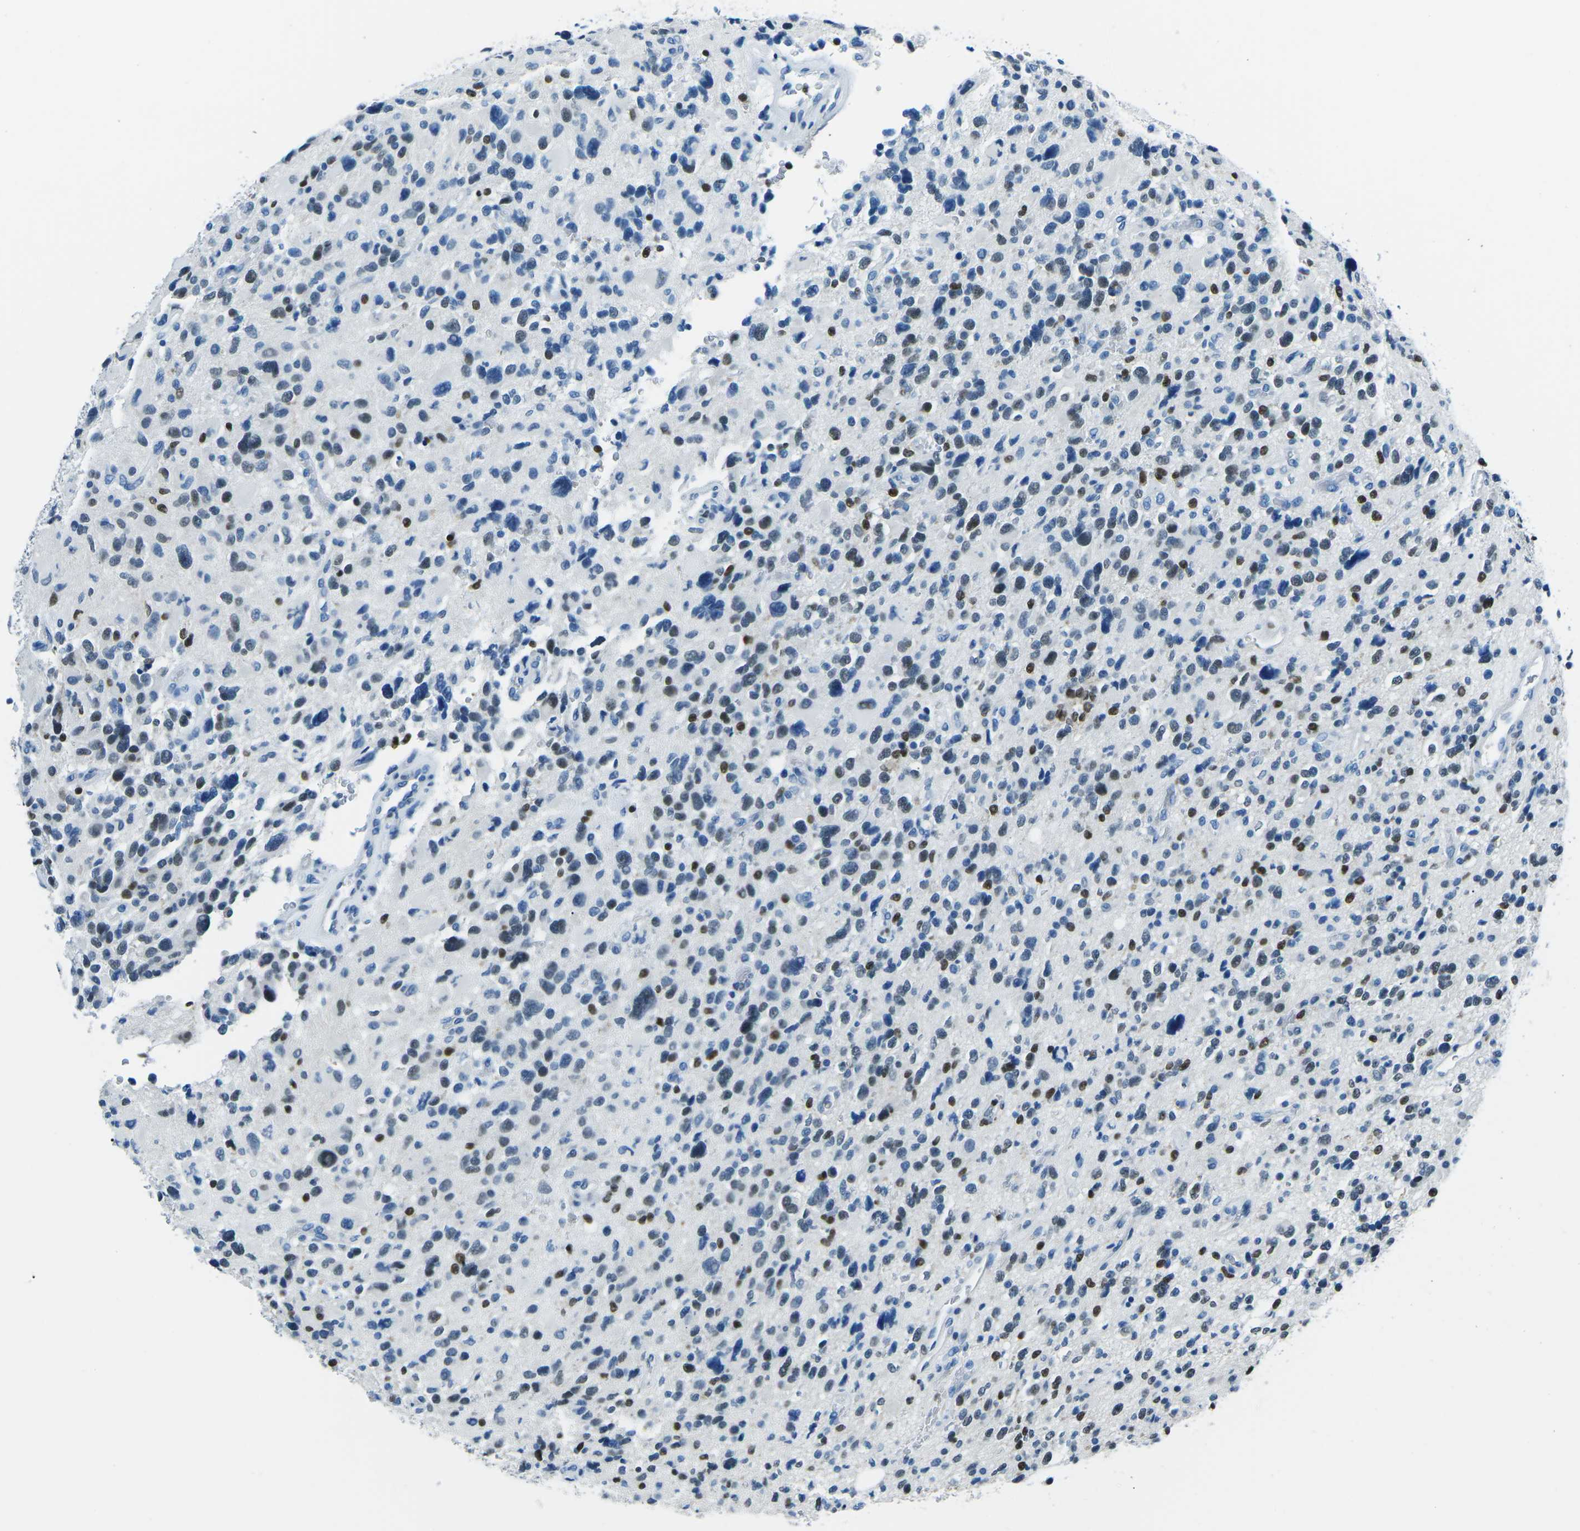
{"staining": {"intensity": "weak", "quantity": "25%-75%", "location": "nuclear"}, "tissue": "glioma", "cell_type": "Tumor cells", "image_type": "cancer", "snomed": [{"axis": "morphology", "description": "Glioma, malignant, High grade"}, {"axis": "topography", "description": "Brain"}], "caption": "Tumor cells display low levels of weak nuclear positivity in approximately 25%-75% of cells in human malignant glioma (high-grade).", "gene": "CELF2", "patient": {"sex": "male", "age": 48}}